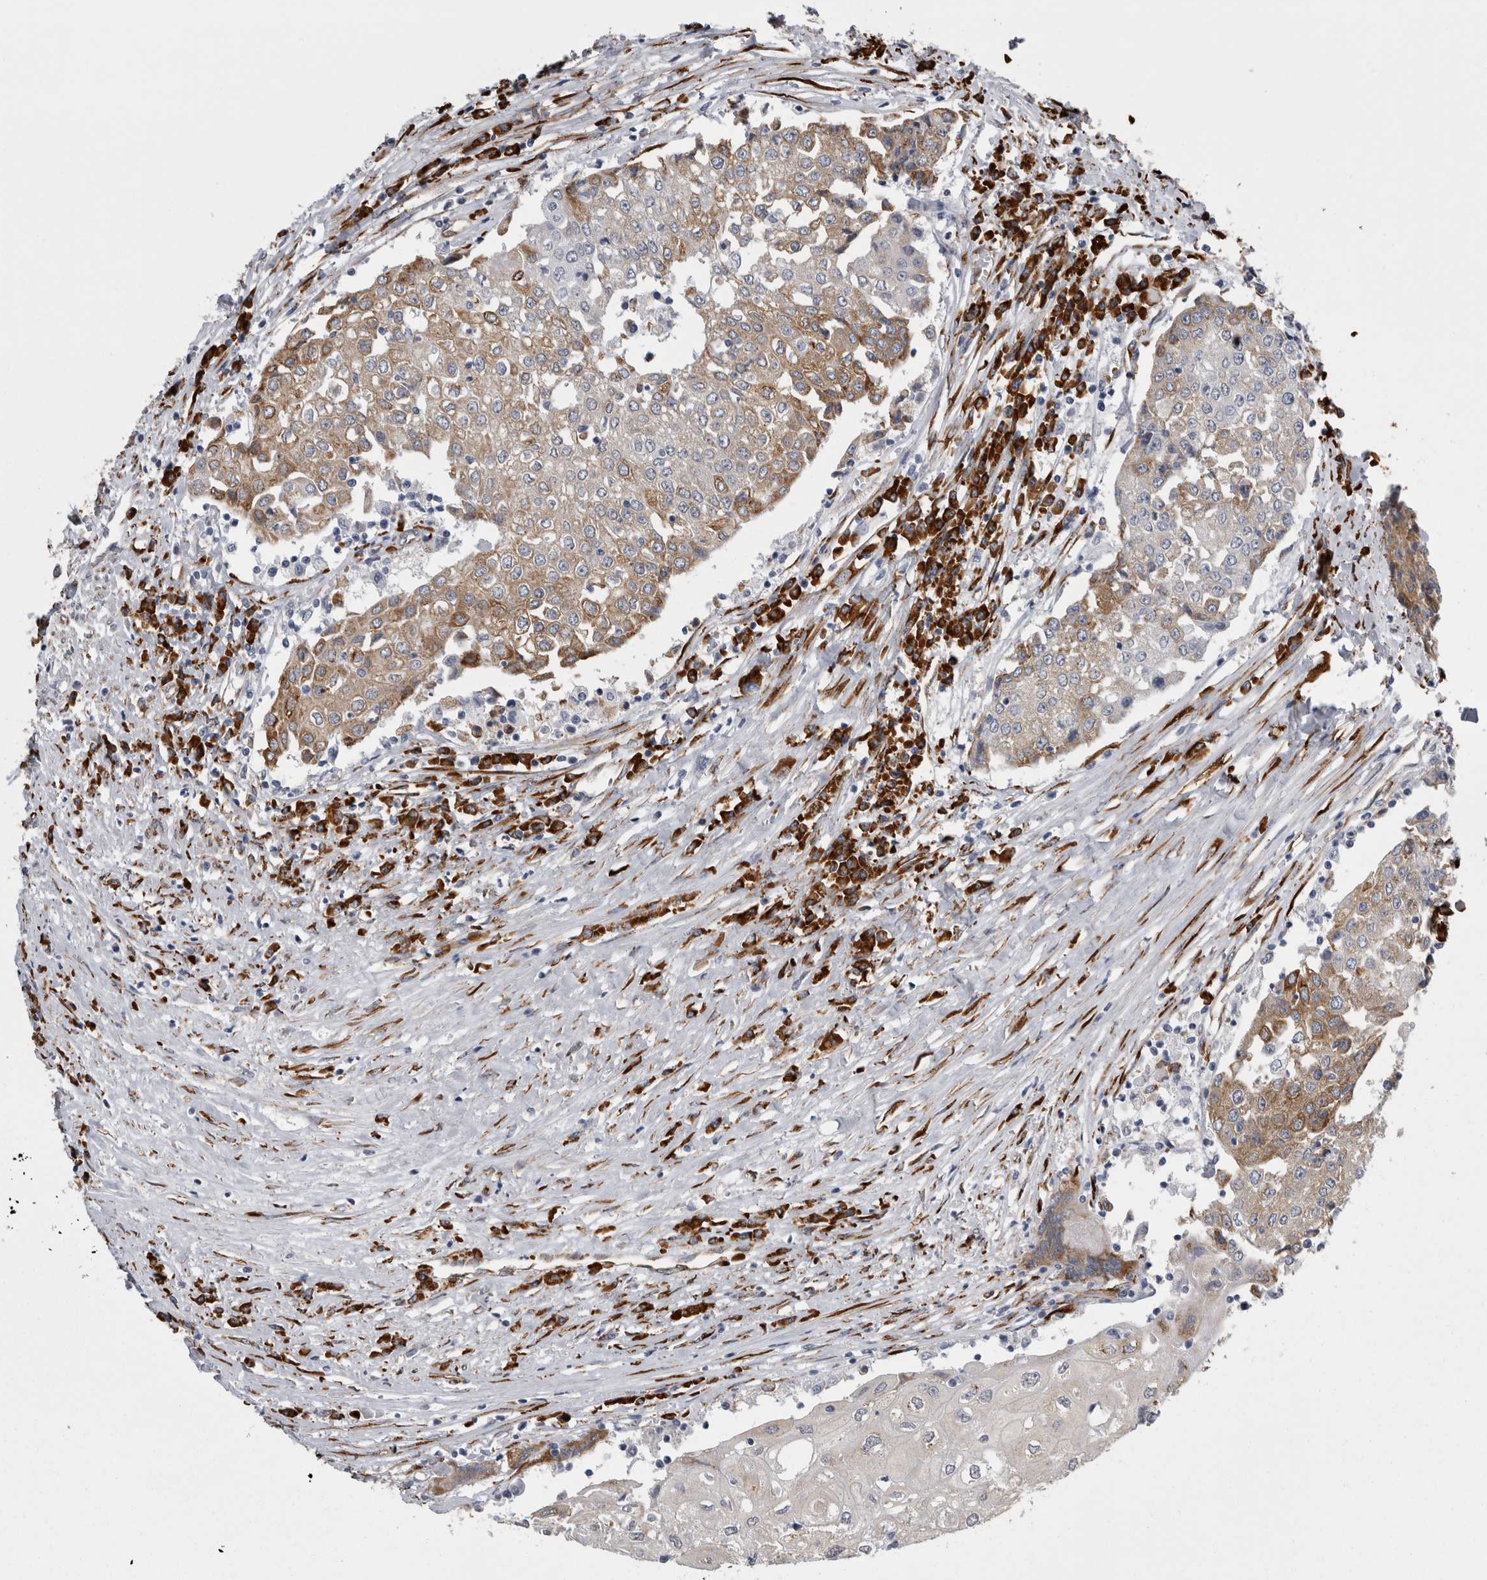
{"staining": {"intensity": "moderate", "quantity": "25%-75%", "location": "cytoplasmic/membranous"}, "tissue": "urothelial cancer", "cell_type": "Tumor cells", "image_type": "cancer", "snomed": [{"axis": "morphology", "description": "Urothelial carcinoma, High grade"}, {"axis": "topography", "description": "Urinary bladder"}], "caption": "IHC of high-grade urothelial carcinoma displays medium levels of moderate cytoplasmic/membranous staining in approximately 25%-75% of tumor cells. The protein is shown in brown color, while the nuclei are stained blue.", "gene": "FHIP2B", "patient": {"sex": "female", "age": 85}}